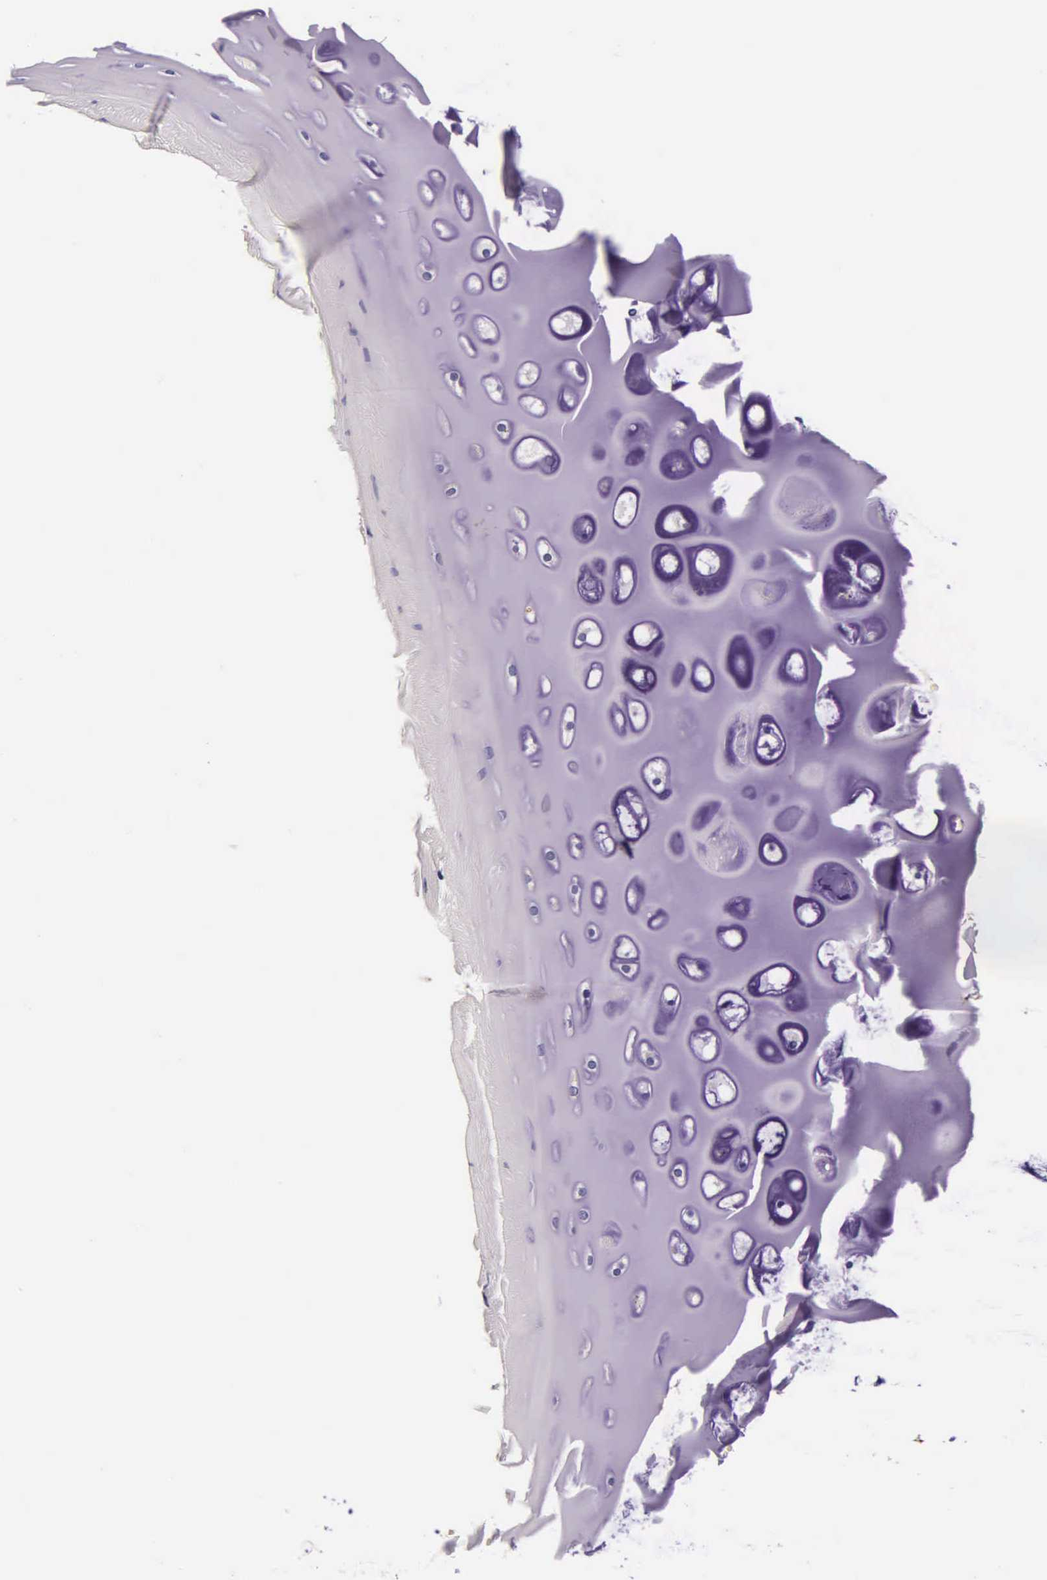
{"staining": {"intensity": "moderate", "quantity": "25%-75%", "location": "cytoplasmic/membranous"}, "tissue": "bronchus", "cell_type": "Respiratory epithelial cells", "image_type": "normal", "snomed": [{"axis": "morphology", "description": "Normal tissue, NOS"}, {"axis": "topography", "description": "Cartilage tissue"}], "caption": "High-power microscopy captured an immunohistochemistry photomicrograph of normal bronchus, revealing moderate cytoplasmic/membranous staining in approximately 25%-75% of respiratory epithelial cells. The staining was performed using DAB (3,3'-diaminobenzidine), with brown indicating positive protein expression. Nuclei are stained blue with hematoxylin.", "gene": "CTSB", "patient": {"sex": "female", "age": 63}}